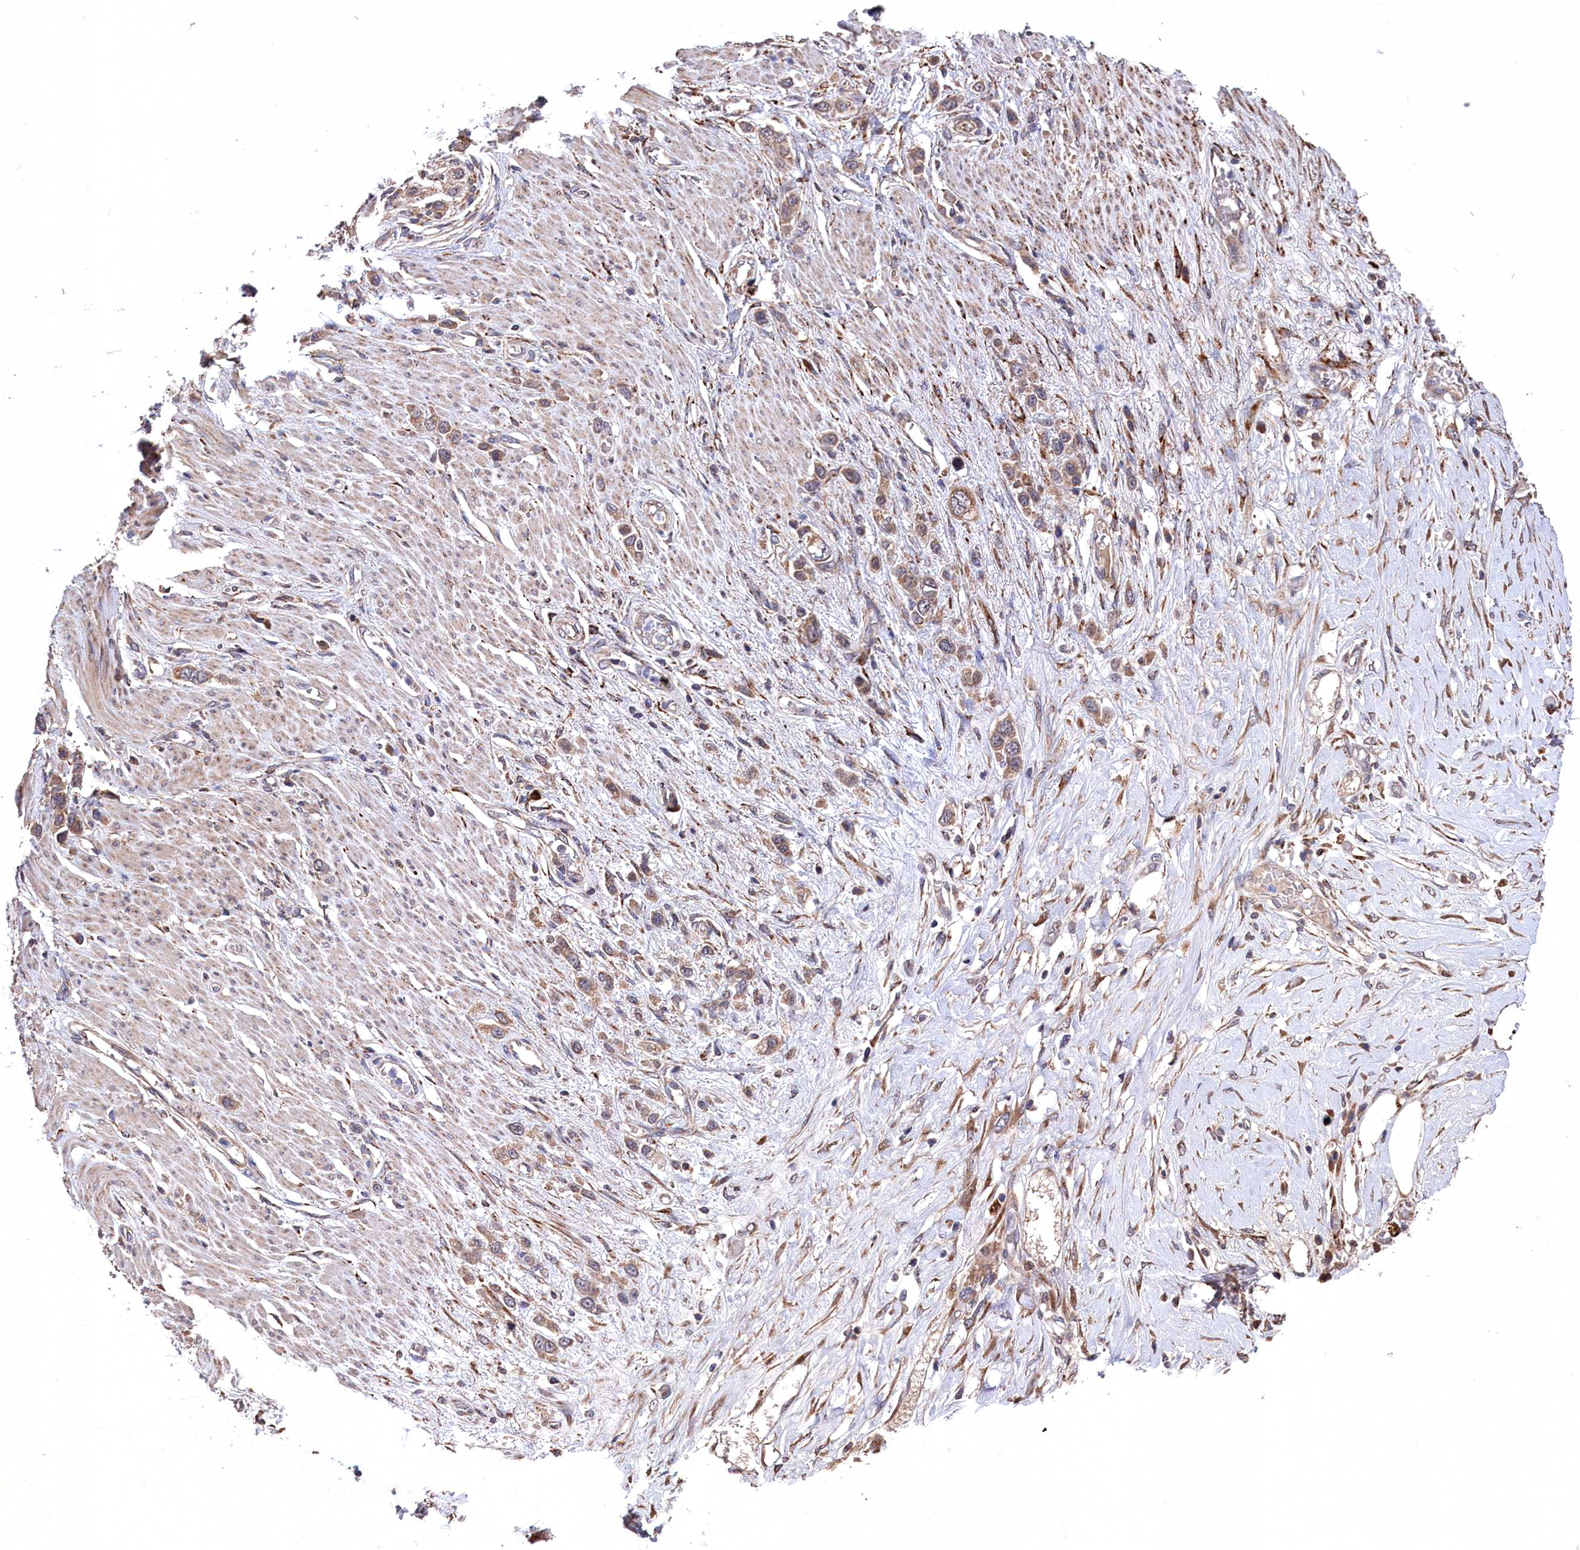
{"staining": {"intensity": "moderate", "quantity": ">75%", "location": "cytoplasmic/membranous"}, "tissue": "stomach cancer", "cell_type": "Tumor cells", "image_type": "cancer", "snomed": [{"axis": "morphology", "description": "Adenocarcinoma, NOS"}, {"axis": "morphology", "description": "Adenocarcinoma, High grade"}, {"axis": "topography", "description": "Stomach, upper"}, {"axis": "topography", "description": "Stomach, lower"}], "caption": "Immunohistochemistry (IHC) micrograph of neoplastic tissue: high-grade adenocarcinoma (stomach) stained using immunohistochemistry reveals medium levels of moderate protein expression localized specifically in the cytoplasmic/membranous of tumor cells, appearing as a cytoplasmic/membranous brown color.", "gene": "SLC12A4", "patient": {"sex": "female", "age": 65}}